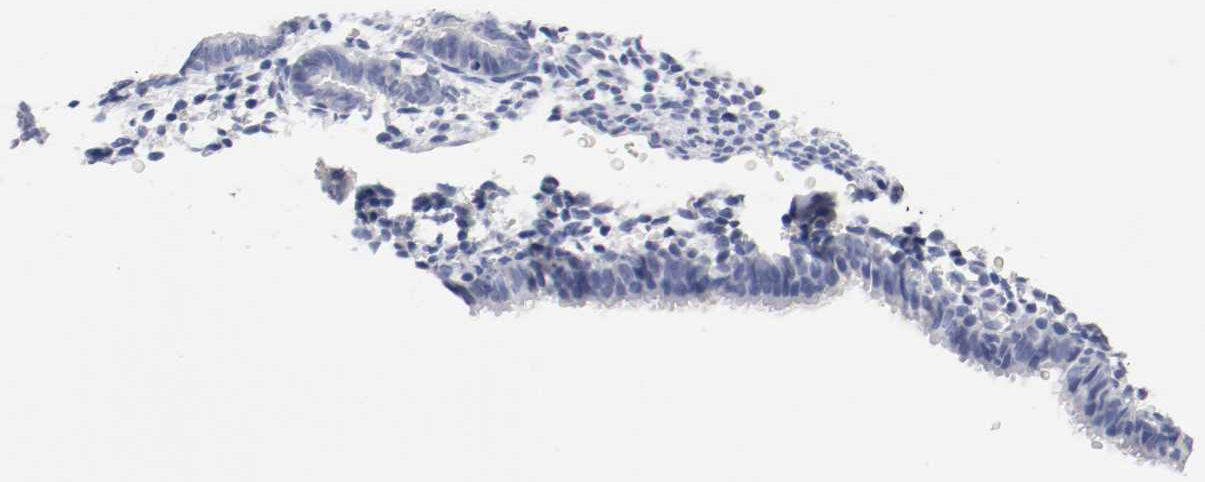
{"staining": {"intensity": "negative", "quantity": "none", "location": "none"}, "tissue": "endometrium", "cell_type": "Cells in endometrial stroma", "image_type": "normal", "snomed": [{"axis": "morphology", "description": "Normal tissue, NOS"}, {"axis": "topography", "description": "Endometrium"}], "caption": "Immunohistochemical staining of unremarkable human endometrium displays no significant positivity in cells in endometrial stroma. (DAB (3,3'-diaminobenzidine) immunohistochemistry (IHC), high magnification).", "gene": "GAD1", "patient": {"sex": "female", "age": 27}}